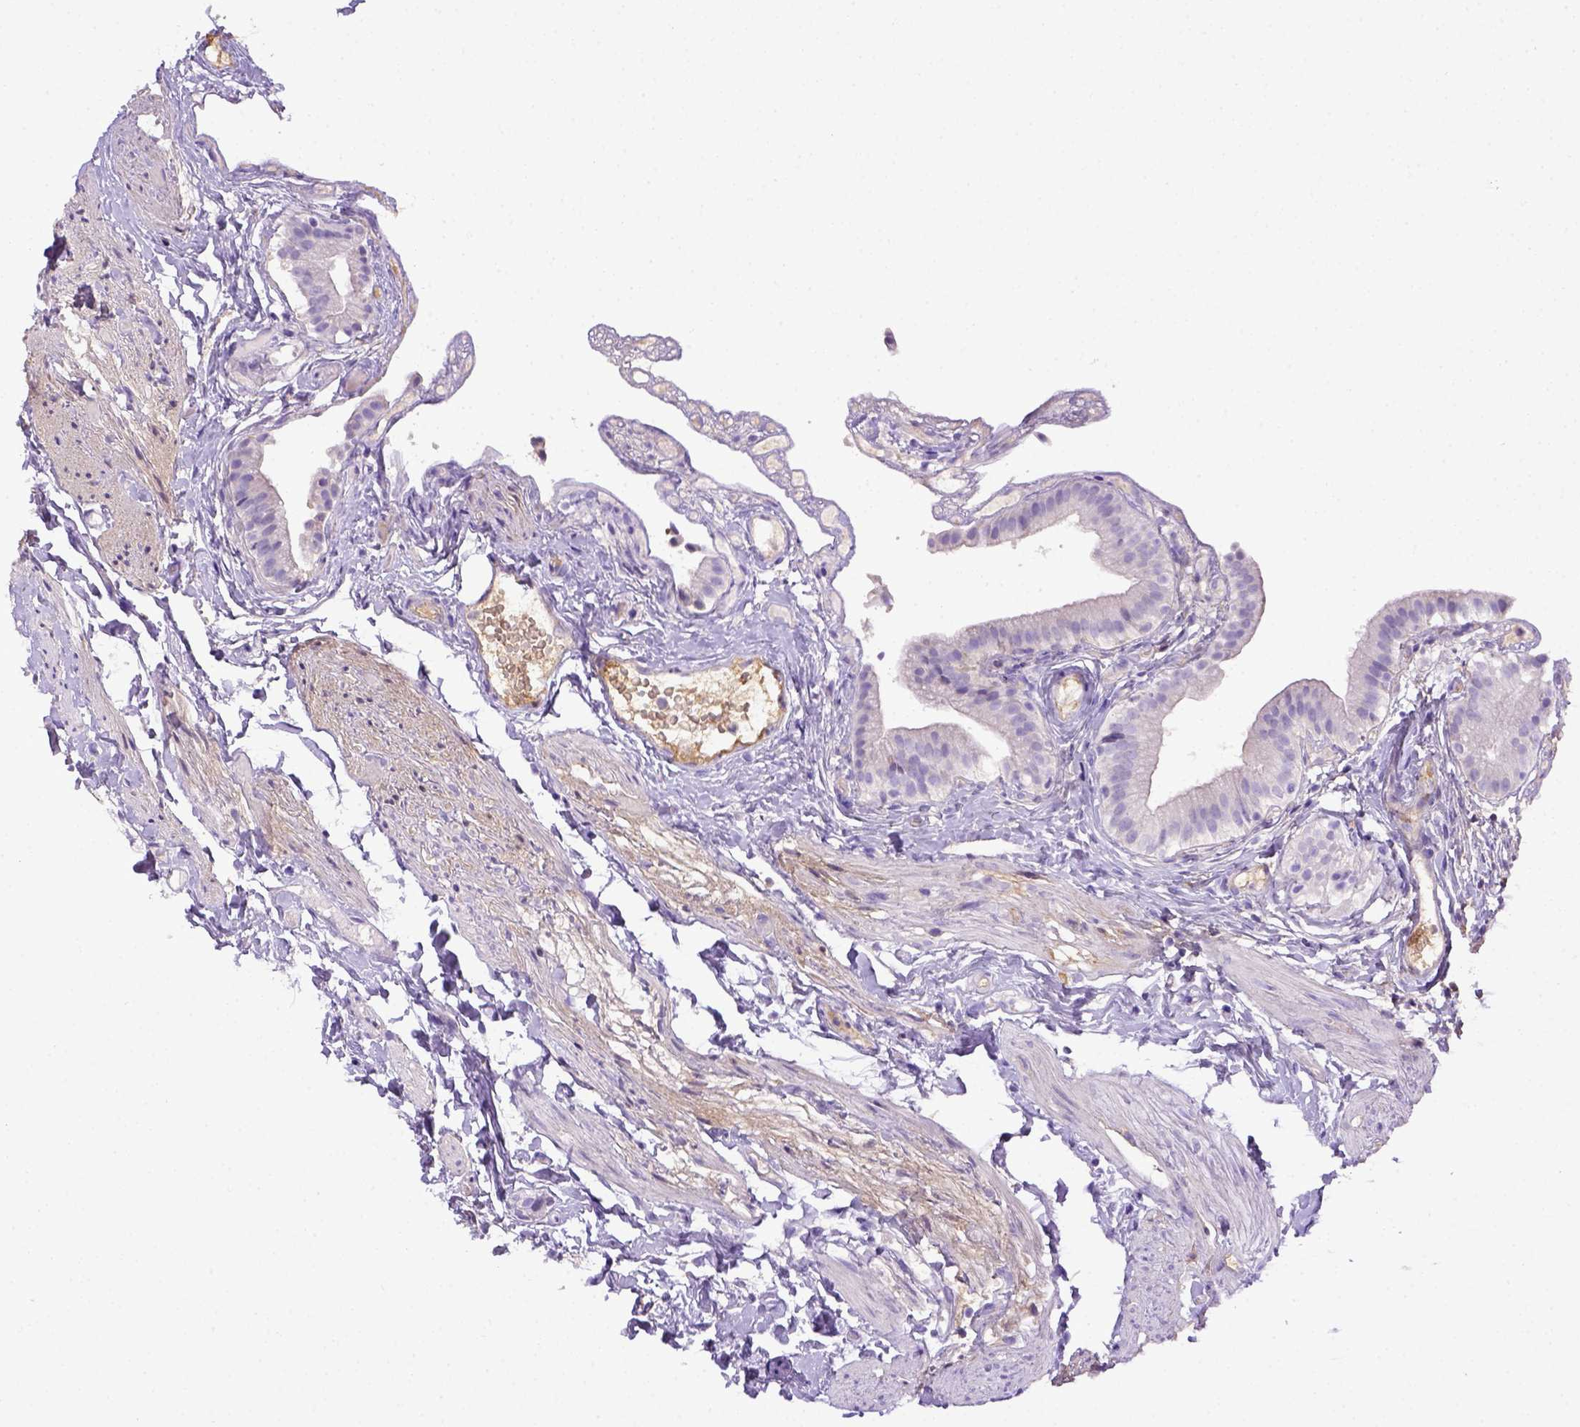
{"staining": {"intensity": "negative", "quantity": "none", "location": "none"}, "tissue": "gallbladder", "cell_type": "Glandular cells", "image_type": "normal", "snomed": [{"axis": "morphology", "description": "Normal tissue, NOS"}, {"axis": "topography", "description": "Gallbladder"}], "caption": "This is a micrograph of immunohistochemistry staining of unremarkable gallbladder, which shows no expression in glandular cells.", "gene": "ITIH4", "patient": {"sex": "female", "age": 47}}